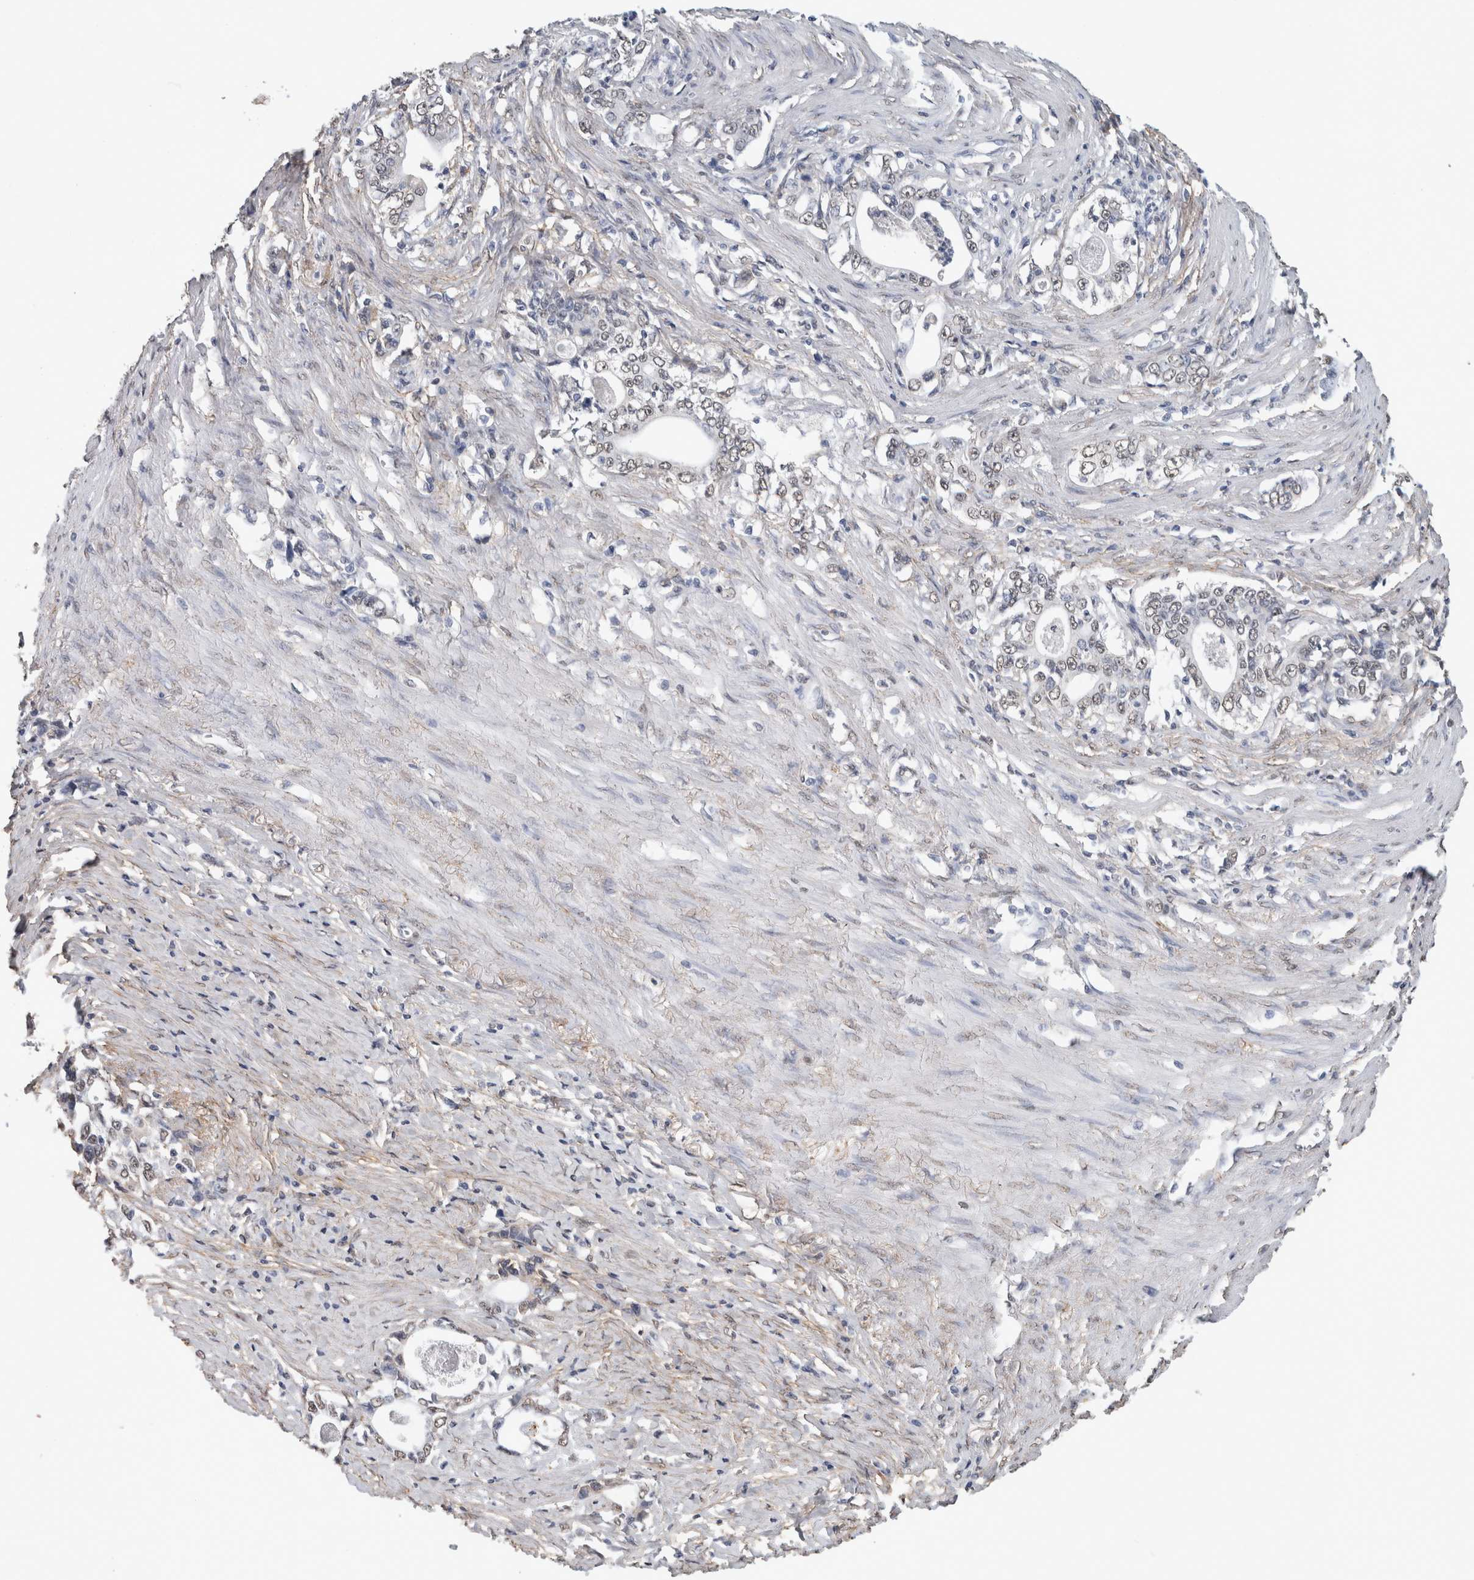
{"staining": {"intensity": "weak", "quantity": "<25%", "location": "nuclear"}, "tissue": "stomach cancer", "cell_type": "Tumor cells", "image_type": "cancer", "snomed": [{"axis": "morphology", "description": "Adenocarcinoma, NOS"}, {"axis": "topography", "description": "Stomach, lower"}], "caption": "Immunohistochemistry (IHC) of adenocarcinoma (stomach) exhibits no expression in tumor cells.", "gene": "LTBP1", "patient": {"sex": "female", "age": 72}}